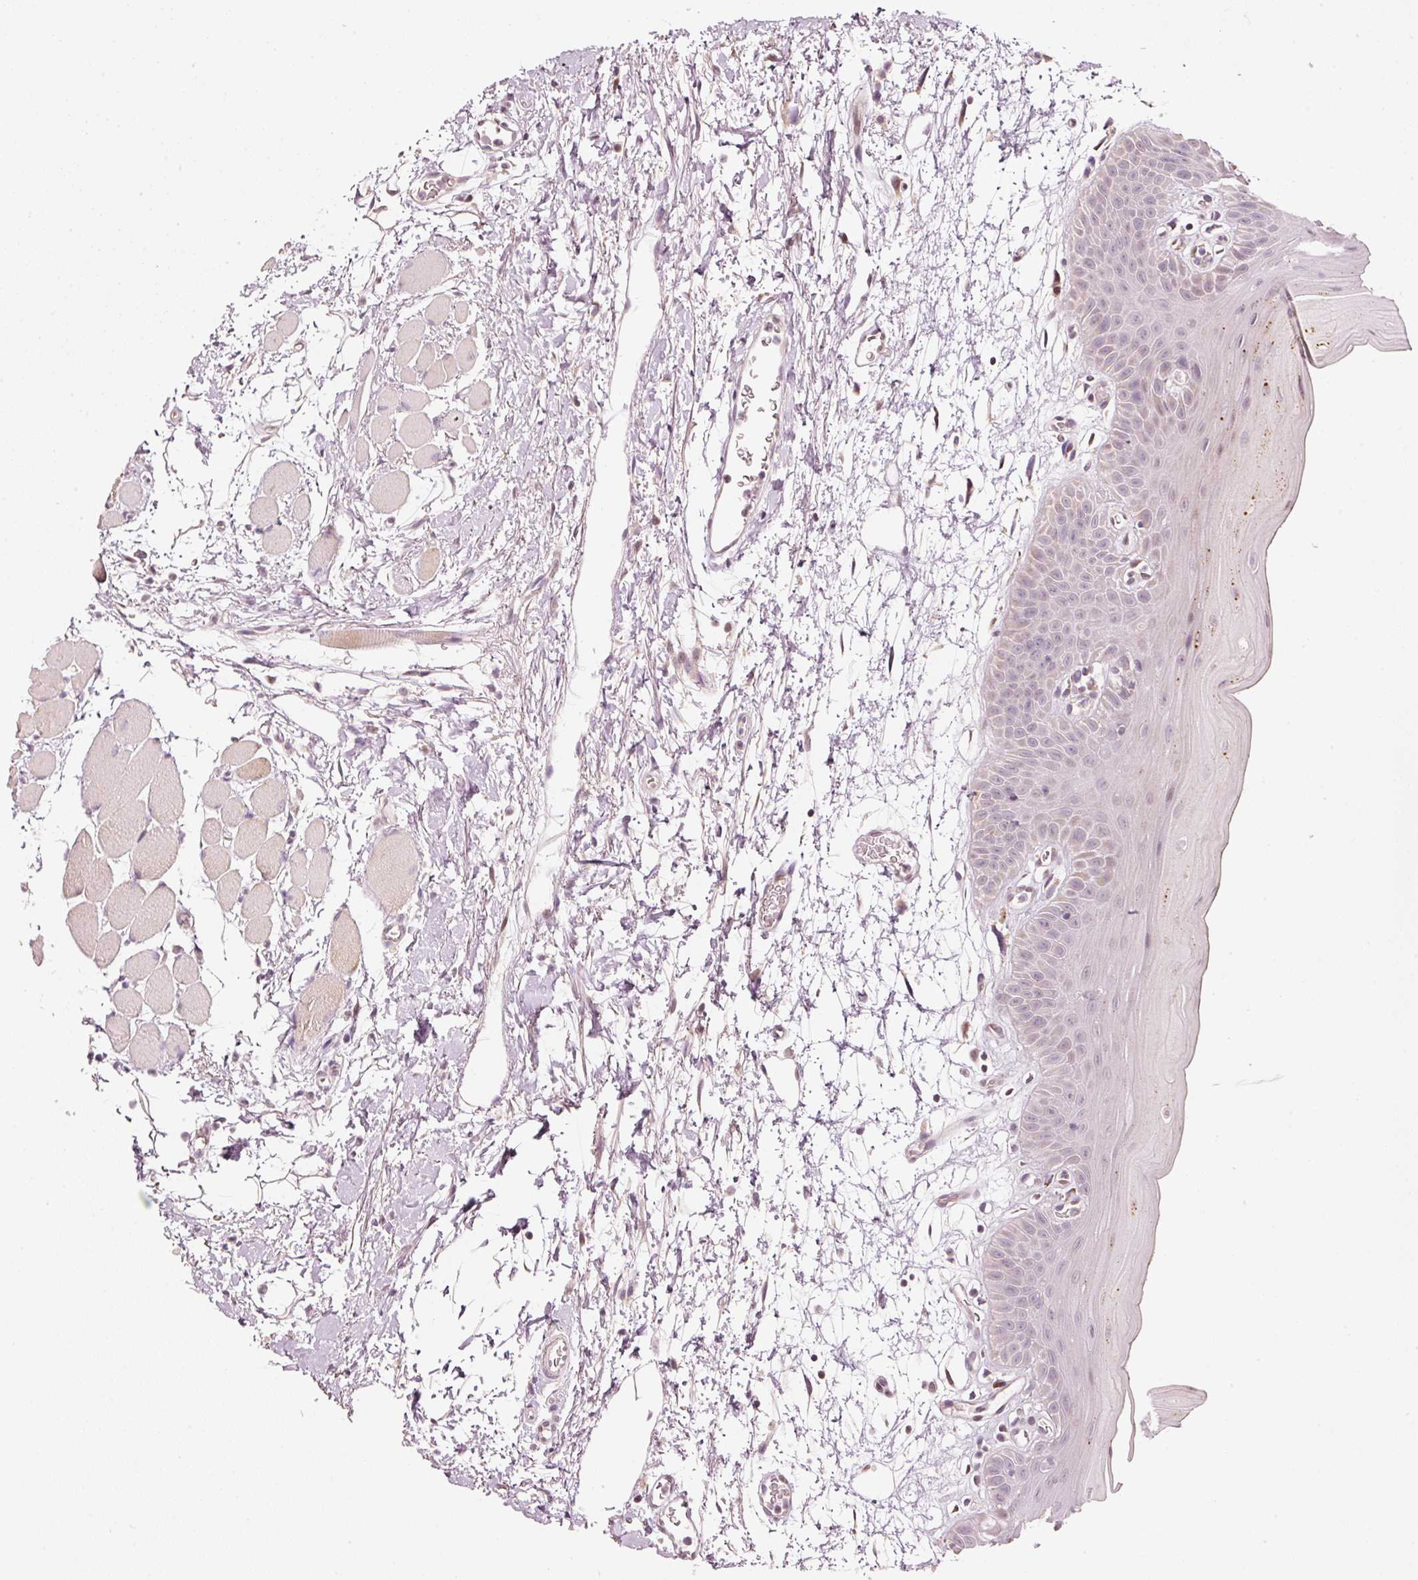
{"staining": {"intensity": "negative", "quantity": "none", "location": "none"}, "tissue": "oral mucosa", "cell_type": "Squamous epithelial cells", "image_type": "normal", "snomed": [{"axis": "morphology", "description": "Normal tissue, NOS"}, {"axis": "topography", "description": "Oral tissue"}, {"axis": "topography", "description": "Tounge, NOS"}], "caption": "Photomicrograph shows no significant protein positivity in squamous epithelial cells of normal oral mucosa. Brightfield microscopy of IHC stained with DAB (brown) and hematoxylin (blue), captured at high magnification.", "gene": "TOB2", "patient": {"sex": "female", "age": 59}}